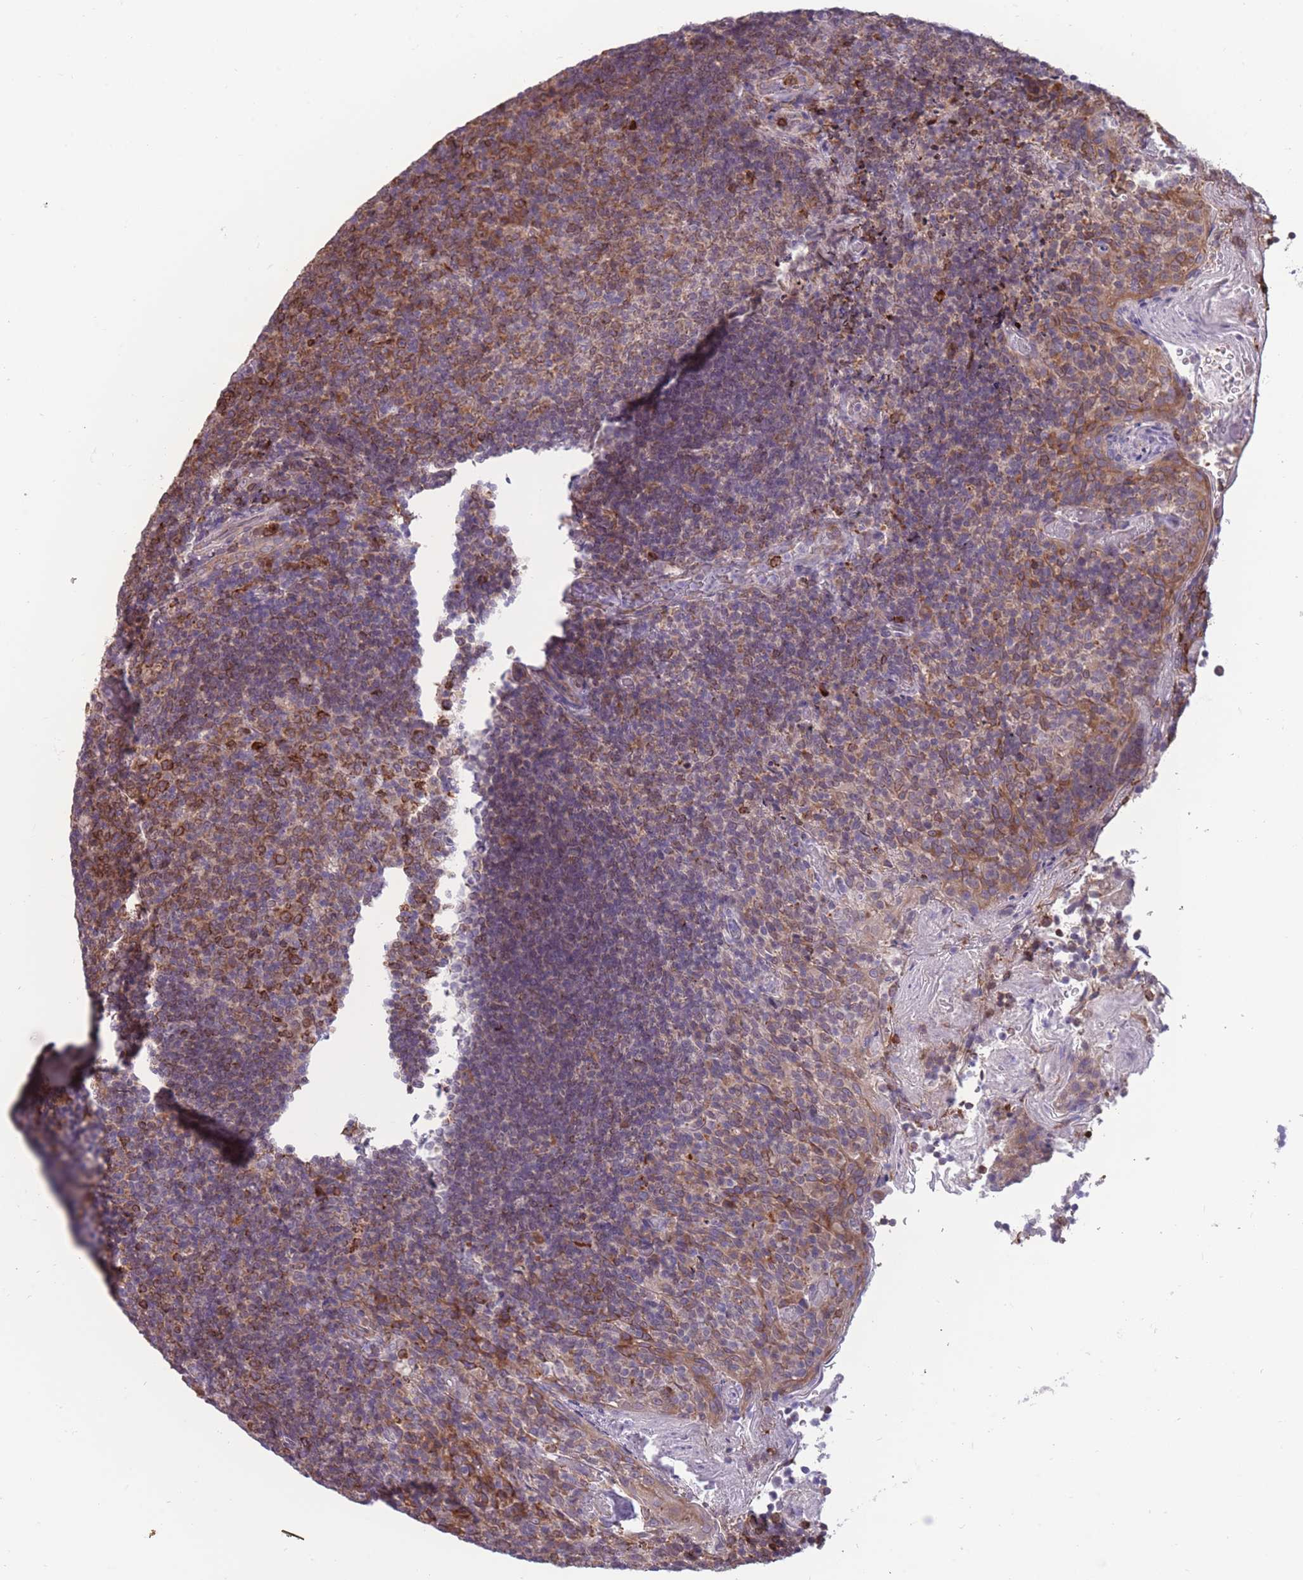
{"staining": {"intensity": "moderate", "quantity": ">75%", "location": "cytoplasmic/membranous,nuclear"}, "tissue": "tonsil", "cell_type": "Germinal center cells", "image_type": "normal", "snomed": [{"axis": "morphology", "description": "Normal tissue, NOS"}, {"axis": "topography", "description": "Tonsil"}], "caption": "This image shows immunohistochemistry staining of unremarkable tonsil, with medium moderate cytoplasmic/membranous,nuclear expression in approximately >75% of germinal center cells.", "gene": "TMEM121", "patient": {"sex": "female", "age": 10}}